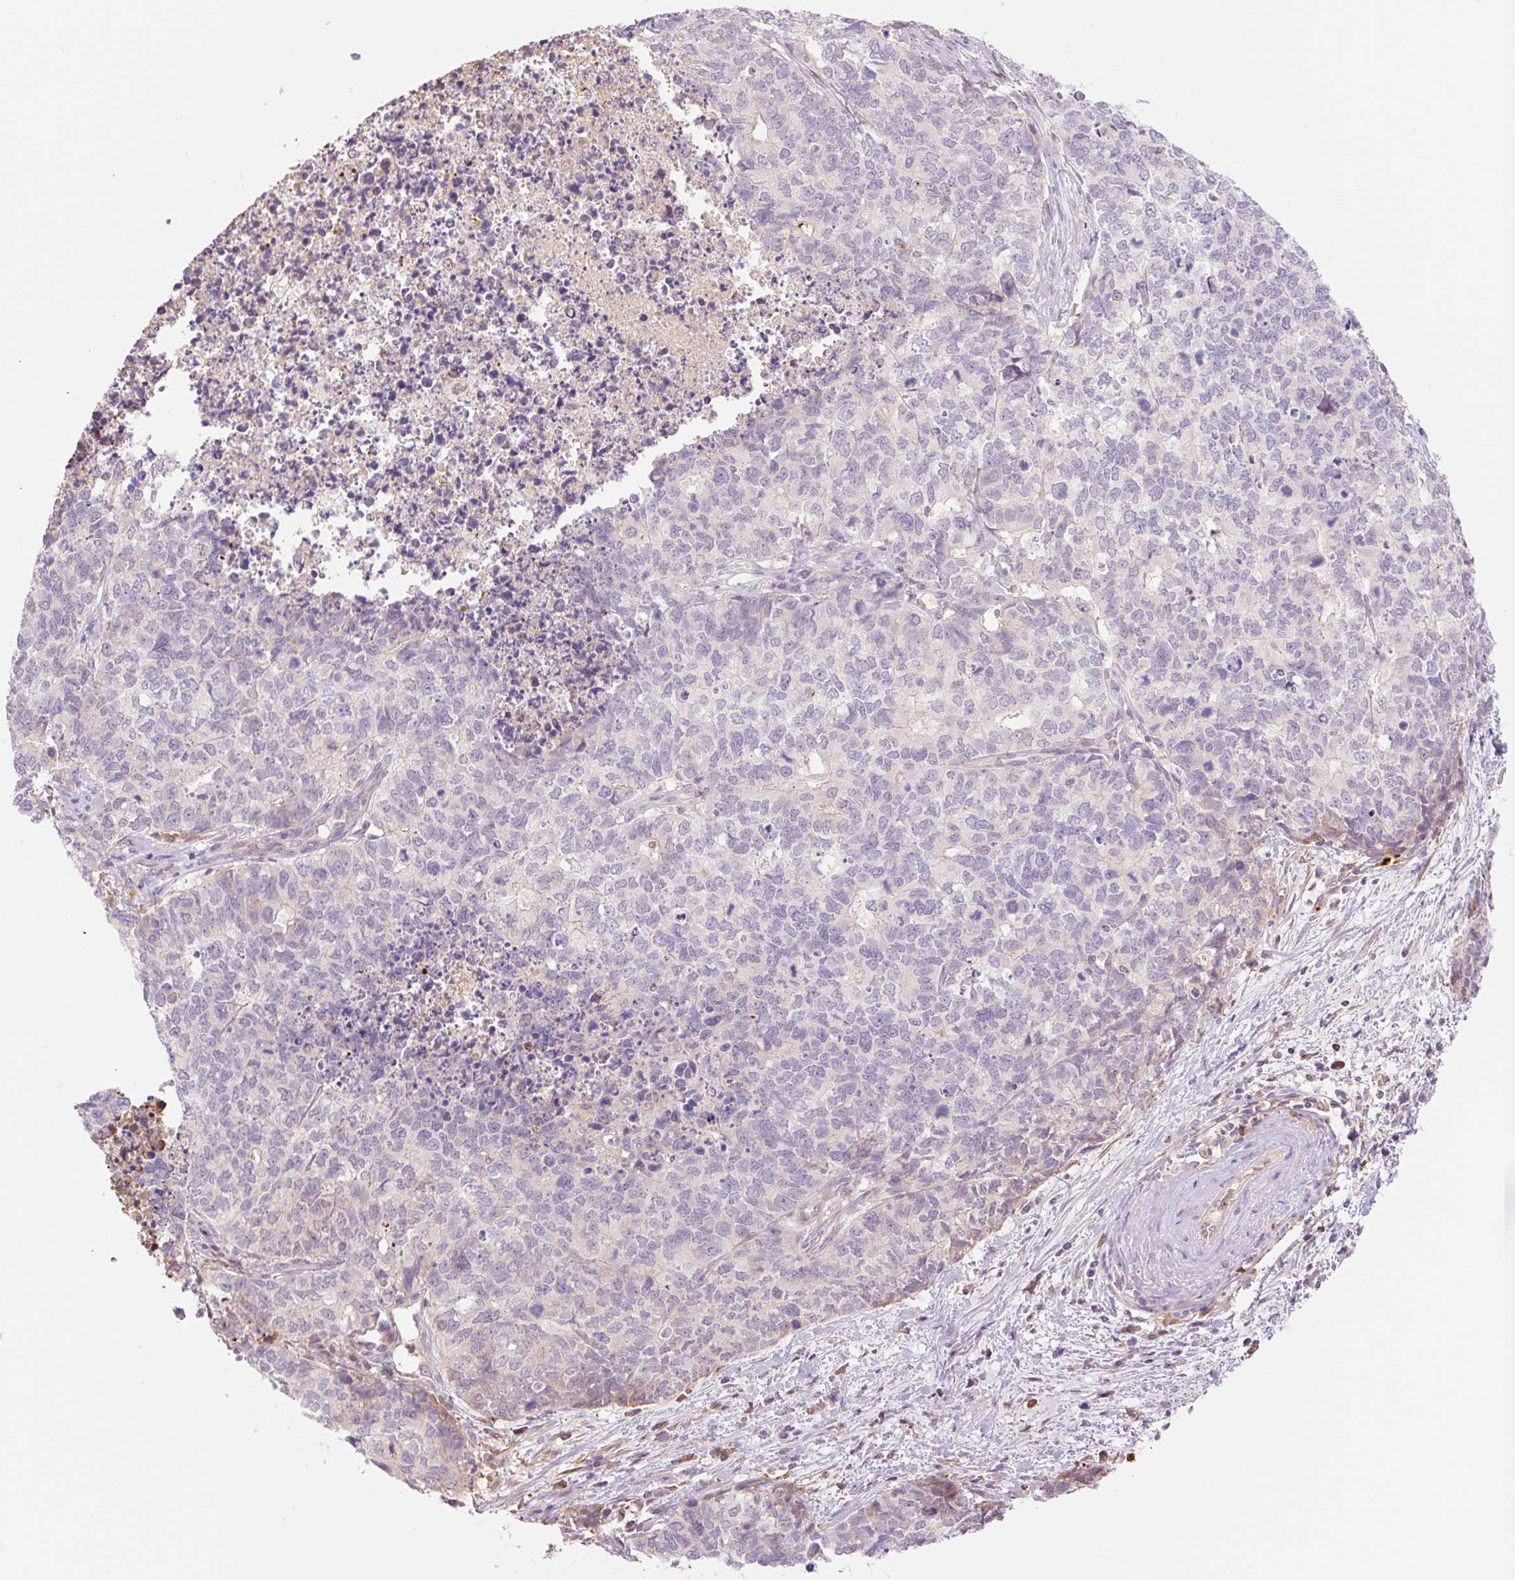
{"staining": {"intensity": "negative", "quantity": "none", "location": "none"}, "tissue": "cervical cancer", "cell_type": "Tumor cells", "image_type": "cancer", "snomed": [{"axis": "morphology", "description": "Squamous cell carcinoma, NOS"}, {"axis": "topography", "description": "Cervix"}], "caption": "Protein analysis of squamous cell carcinoma (cervical) displays no significant positivity in tumor cells. Brightfield microscopy of immunohistochemistry (IHC) stained with DAB (brown) and hematoxylin (blue), captured at high magnification.", "gene": "HEBP1", "patient": {"sex": "female", "age": 63}}